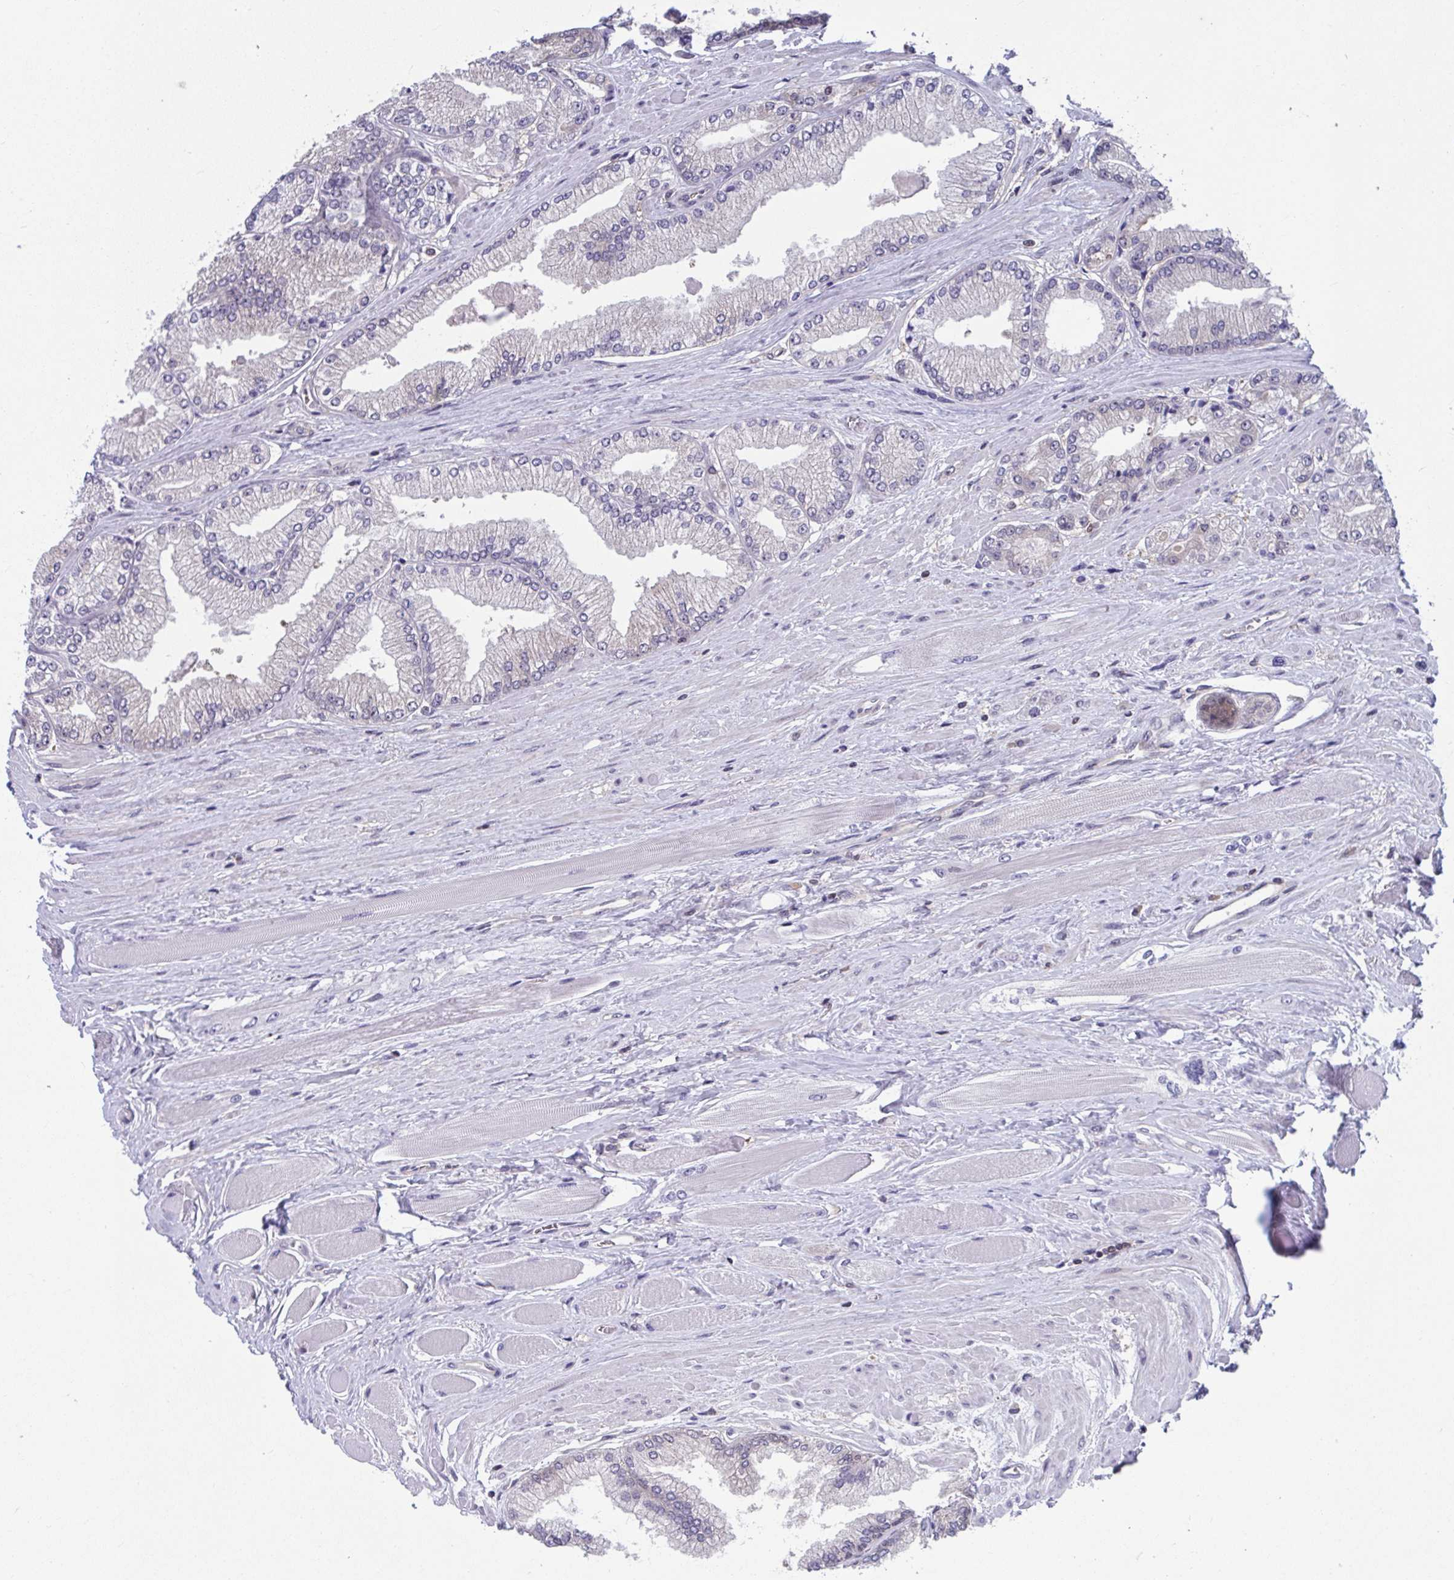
{"staining": {"intensity": "negative", "quantity": "none", "location": "none"}, "tissue": "prostate cancer", "cell_type": "Tumor cells", "image_type": "cancer", "snomed": [{"axis": "morphology", "description": "Adenocarcinoma, Low grade"}, {"axis": "topography", "description": "Prostate"}], "caption": "Image shows no significant protein expression in tumor cells of prostate cancer (adenocarcinoma (low-grade)).", "gene": "PCDHB7", "patient": {"sex": "male", "age": 67}}